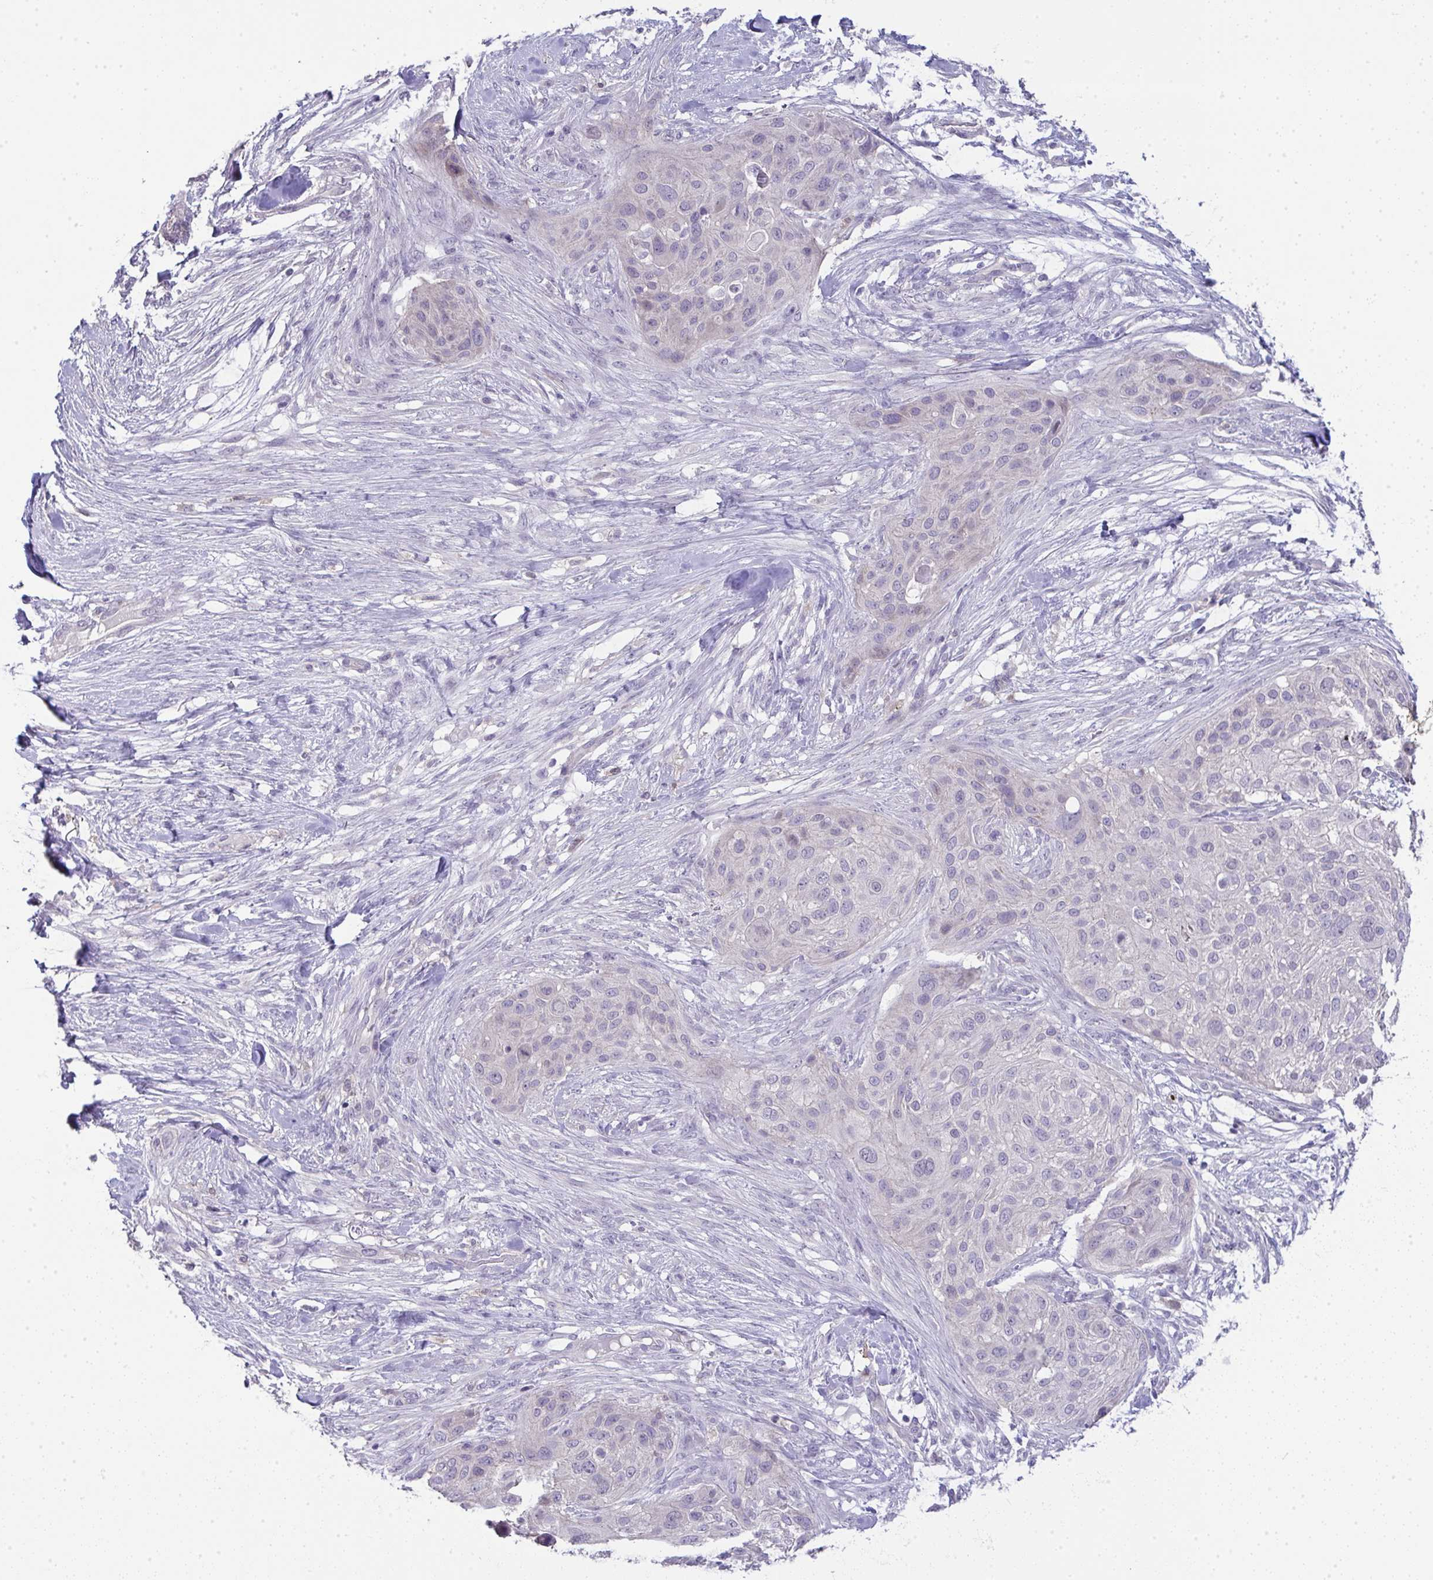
{"staining": {"intensity": "negative", "quantity": "none", "location": "none"}, "tissue": "skin cancer", "cell_type": "Tumor cells", "image_type": "cancer", "snomed": [{"axis": "morphology", "description": "Squamous cell carcinoma, NOS"}, {"axis": "topography", "description": "Skin"}], "caption": "Immunohistochemistry (IHC) micrograph of human skin cancer (squamous cell carcinoma) stained for a protein (brown), which demonstrates no staining in tumor cells.", "gene": "GALNT16", "patient": {"sex": "female", "age": 87}}